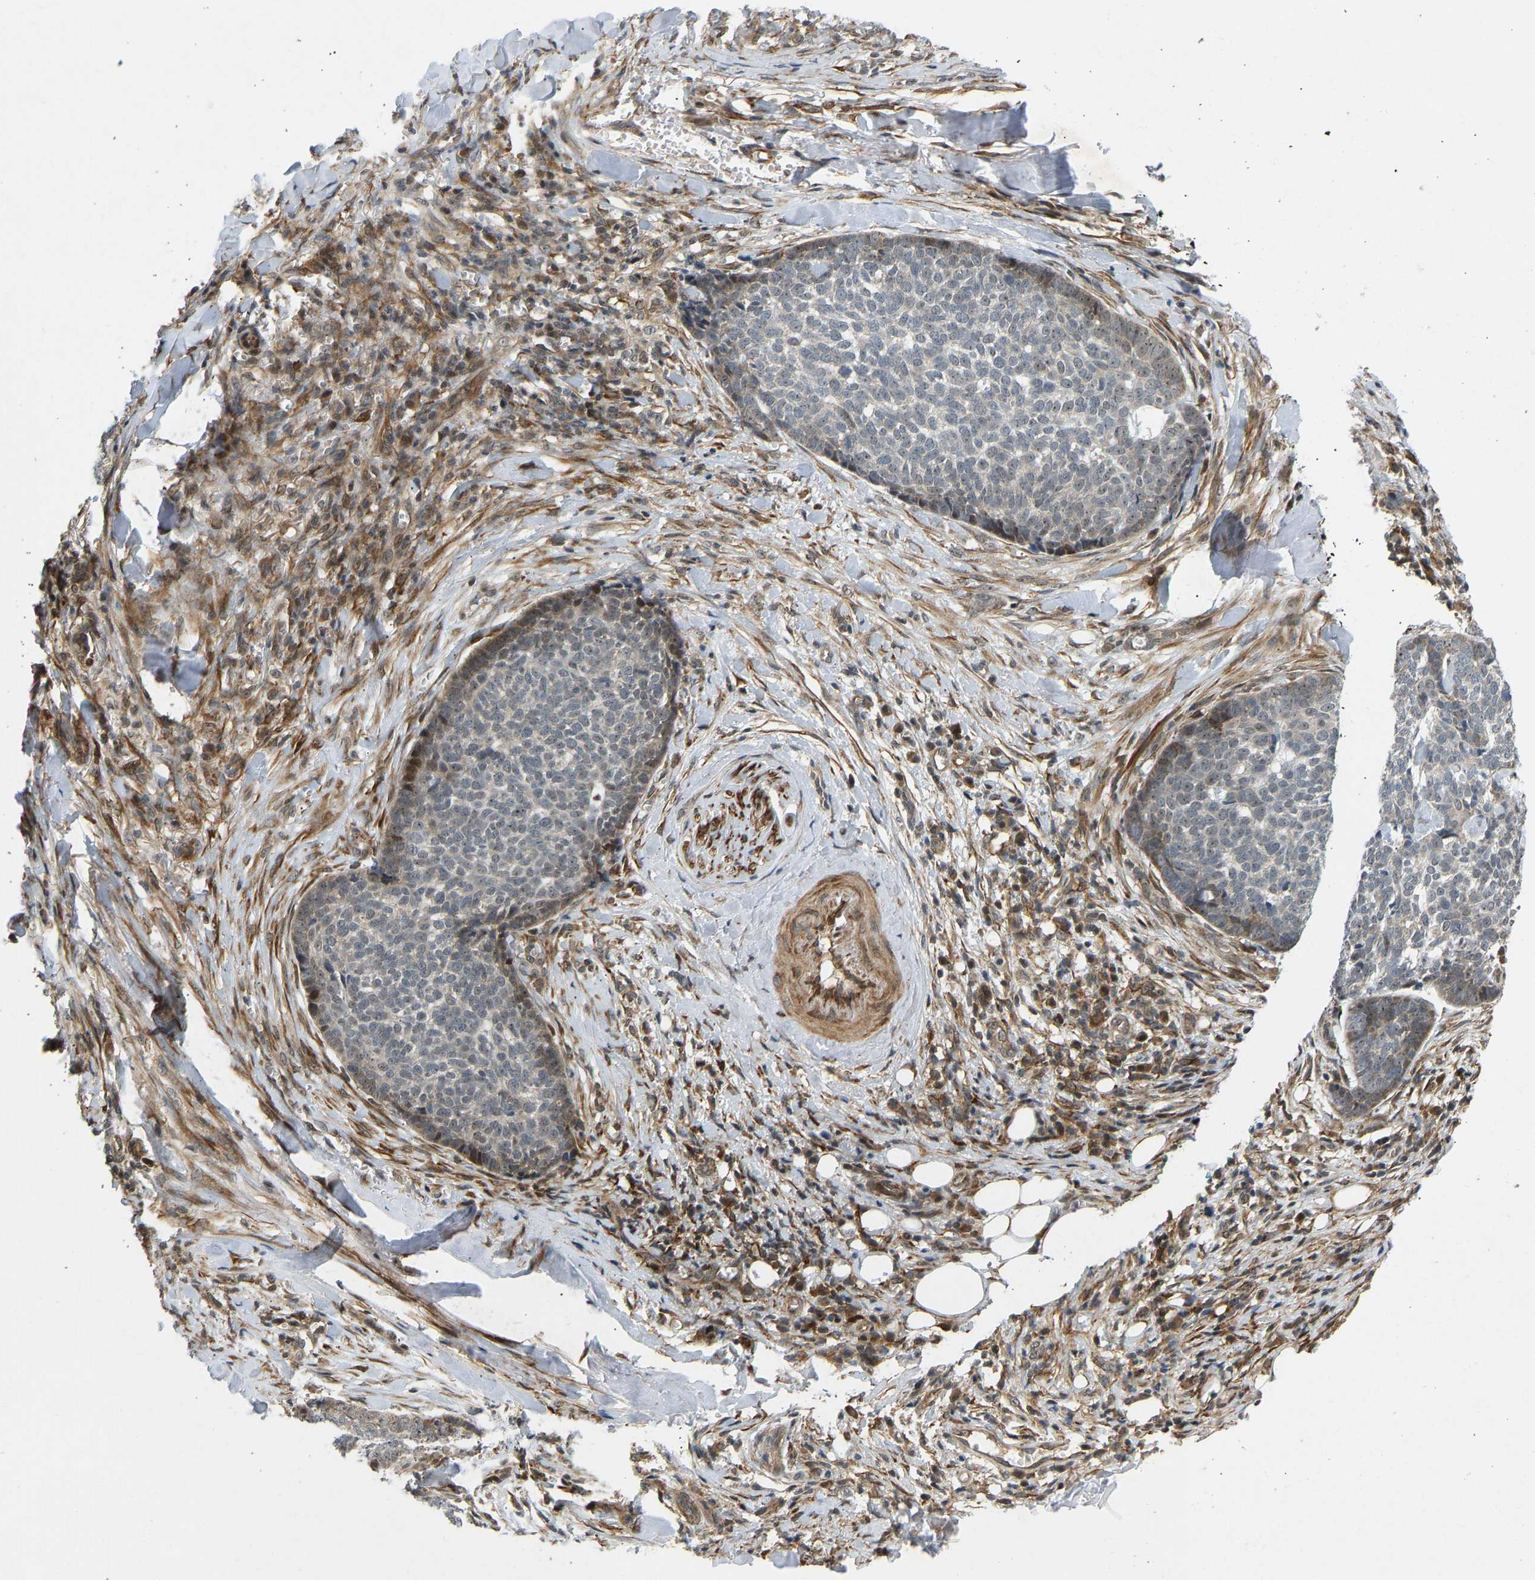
{"staining": {"intensity": "negative", "quantity": "none", "location": "none"}, "tissue": "skin cancer", "cell_type": "Tumor cells", "image_type": "cancer", "snomed": [{"axis": "morphology", "description": "Basal cell carcinoma"}, {"axis": "topography", "description": "Skin"}], "caption": "Protein analysis of skin cancer (basal cell carcinoma) reveals no significant expression in tumor cells.", "gene": "BAG1", "patient": {"sex": "male", "age": 84}}